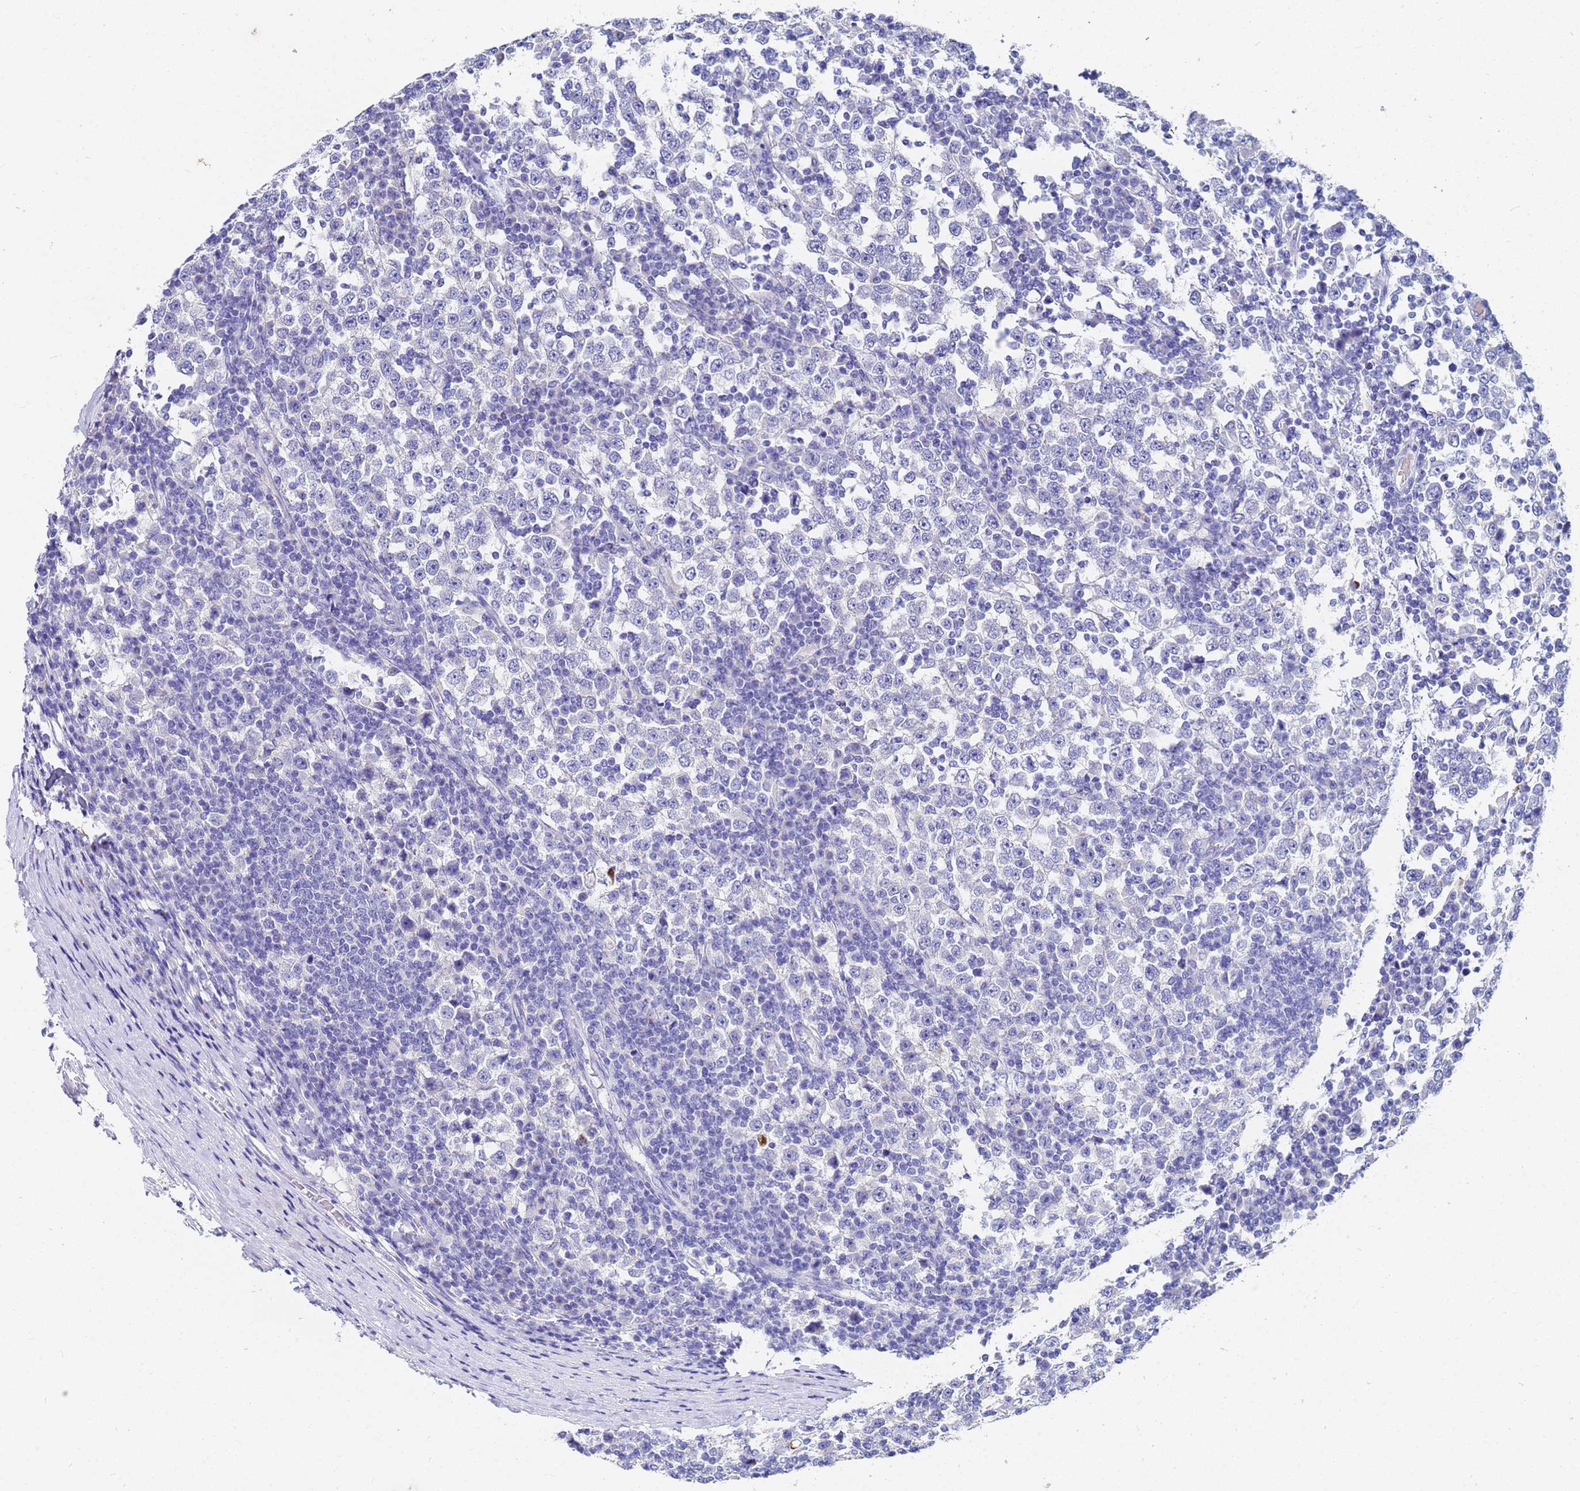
{"staining": {"intensity": "negative", "quantity": "none", "location": "none"}, "tissue": "testis cancer", "cell_type": "Tumor cells", "image_type": "cancer", "snomed": [{"axis": "morphology", "description": "Seminoma, NOS"}, {"axis": "topography", "description": "Testis"}], "caption": "High magnification brightfield microscopy of testis seminoma stained with DAB (brown) and counterstained with hematoxylin (blue): tumor cells show no significant staining.", "gene": "C2orf72", "patient": {"sex": "male", "age": 65}}